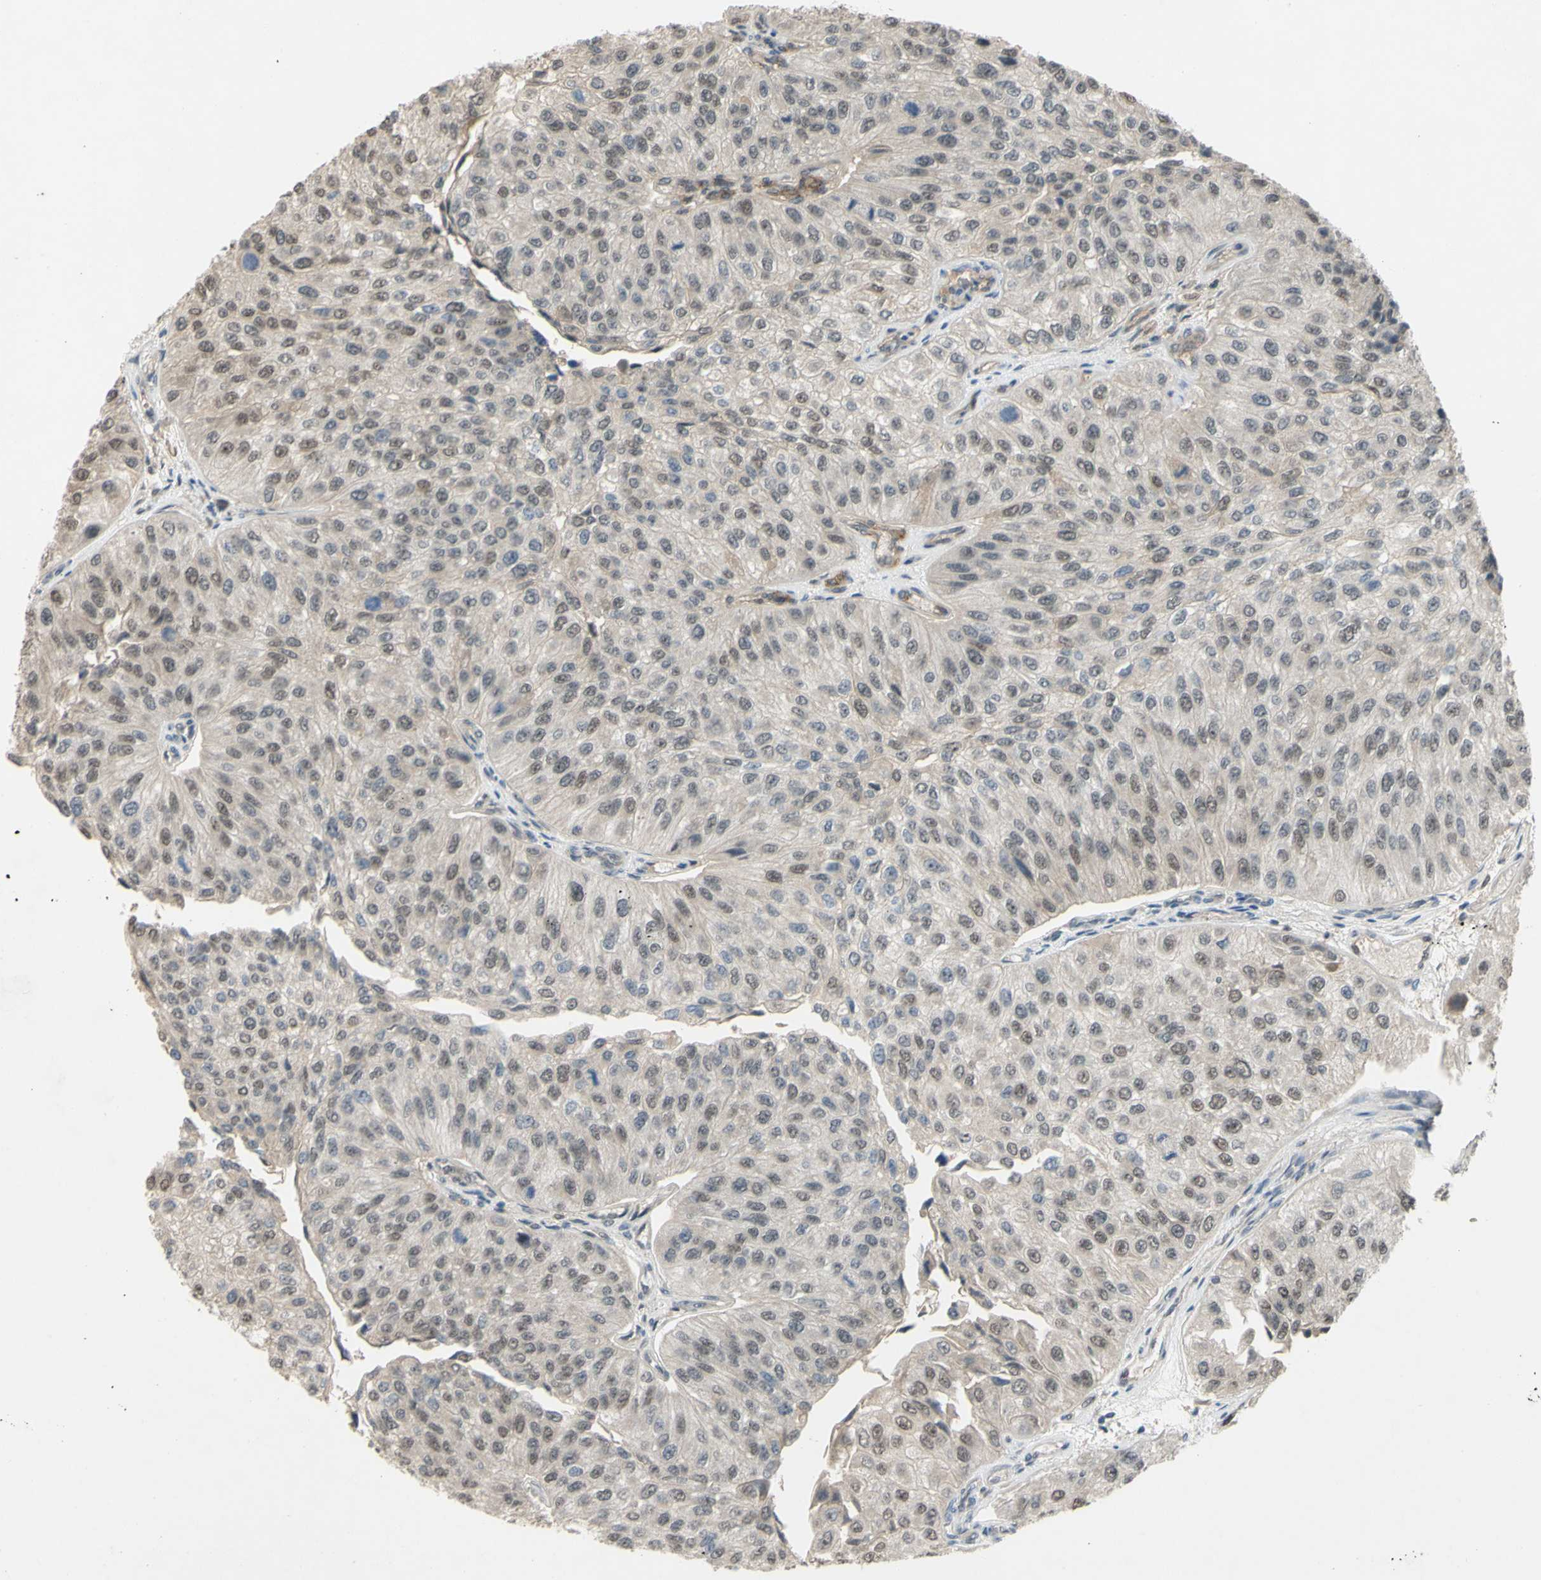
{"staining": {"intensity": "weak", "quantity": "25%-75%", "location": "nuclear"}, "tissue": "urothelial cancer", "cell_type": "Tumor cells", "image_type": "cancer", "snomed": [{"axis": "morphology", "description": "Urothelial carcinoma, High grade"}, {"axis": "topography", "description": "Kidney"}, {"axis": "topography", "description": "Urinary bladder"}], "caption": "Brown immunohistochemical staining in urothelial cancer reveals weak nuclear positivity in approximately 25%-75% of tumor cells.", "gene": "ALK", "patient": {"sex": "male", "age": 77}}